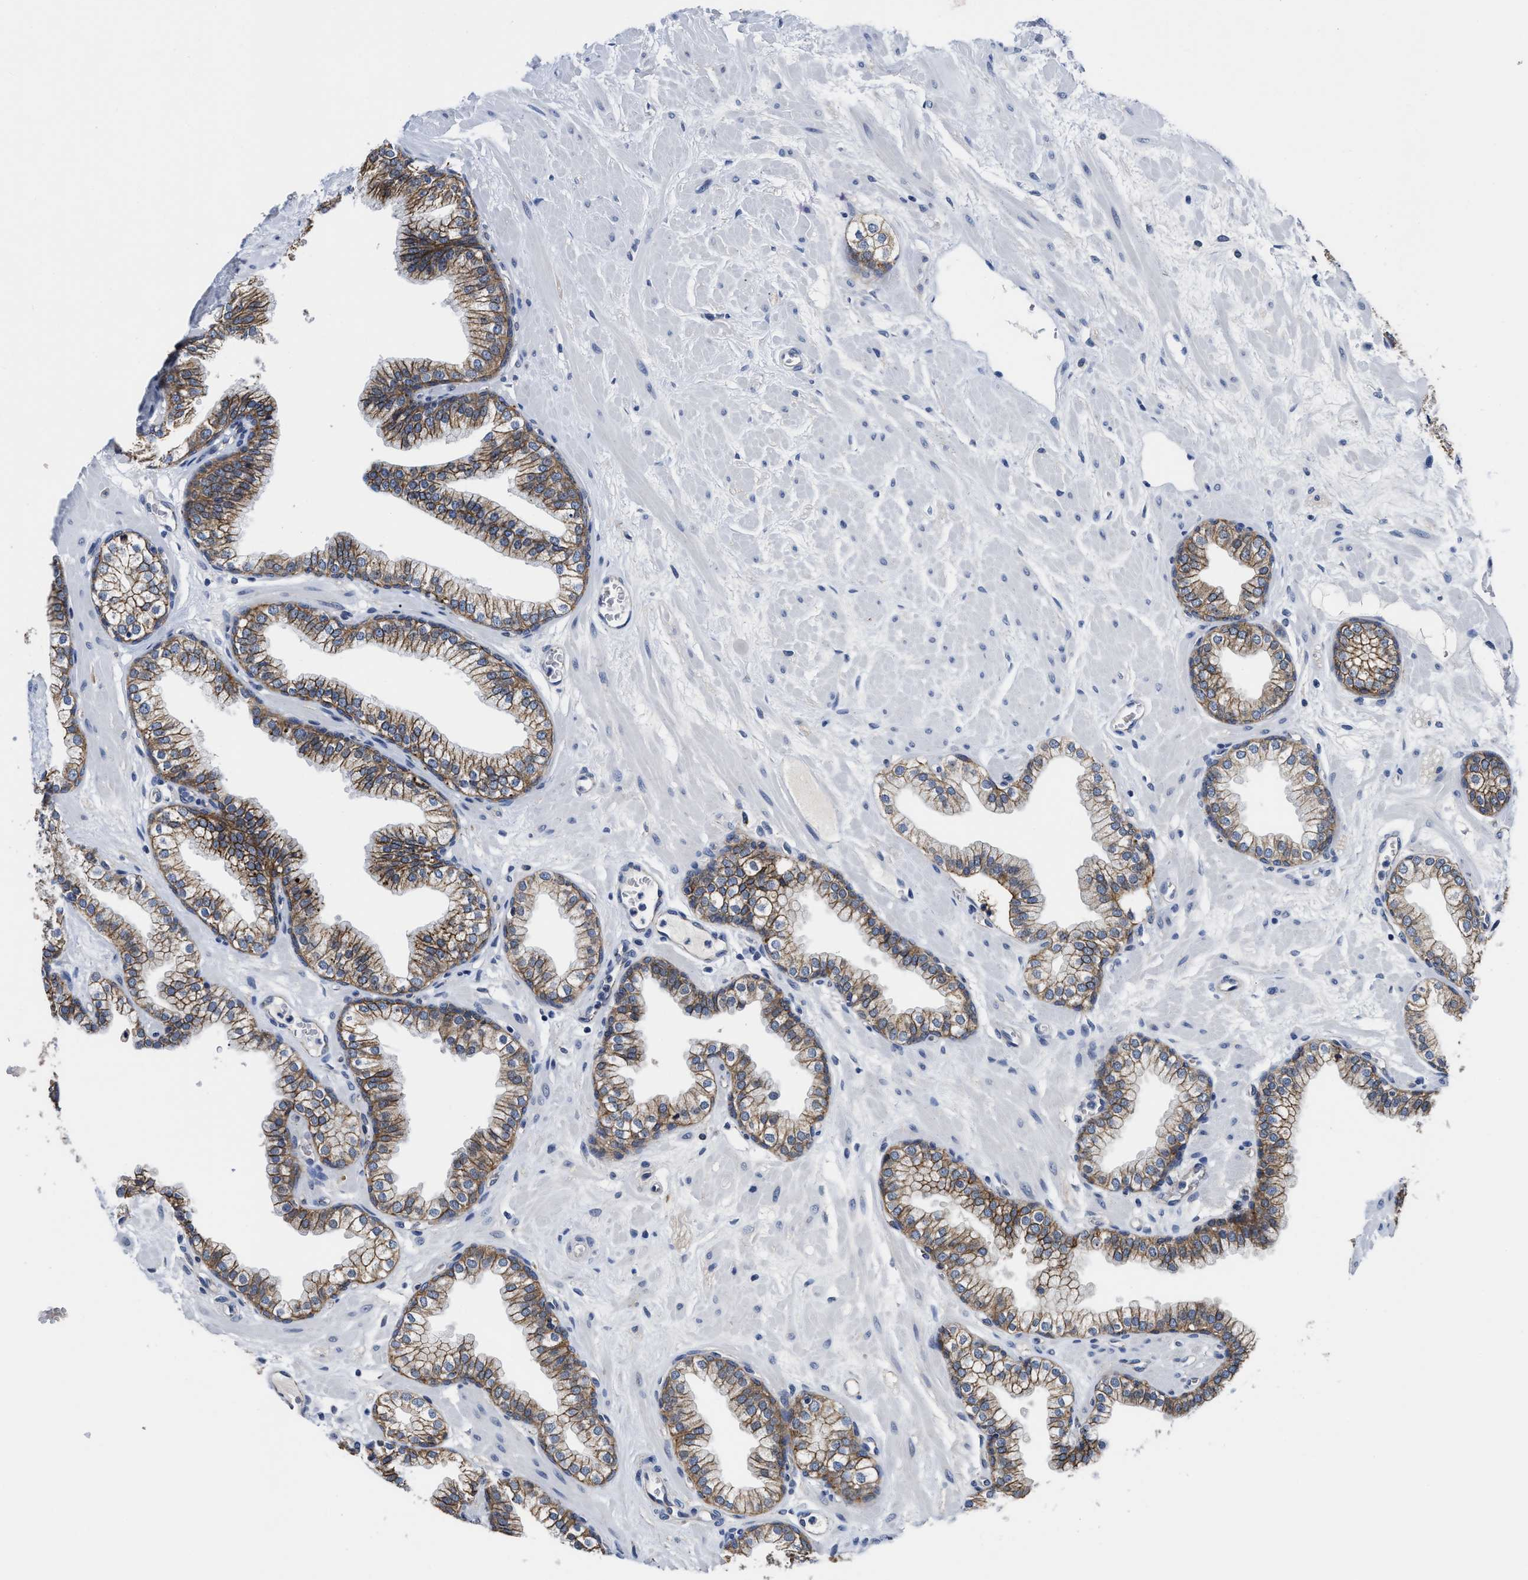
{"staining": {"intensity": "moderate", "quantity": ">75%", "location": "cytoplasmic/membranous"}, "tissue": "prostate", "cell_type": "Glandular cells", "image_type": "normal", "snomed": [{"axis": "morphology", "description": "Normal tissue, NOS"}, {"axis": "morphology", "description": "Urothelial carcinoma, Low grade"}, {"axis": "topography", "description": "Urinary bladder"}, {"axis": "topography", "description": "Prostate"}], "caption": "Prostate stained with DAB (3,3'-diaminobenzidine) immunohistochemistry demonstrates medium levels of moderate cytoplasmic/membranous expression in approximately >75% of glandular cells. The staining is performed using DAB brown chromogen to label protein expression. The nuclei are counter-stained blue using hematoxylin.", "gene": "GHITM", "patient": {"sex": "male", "age": 60}}